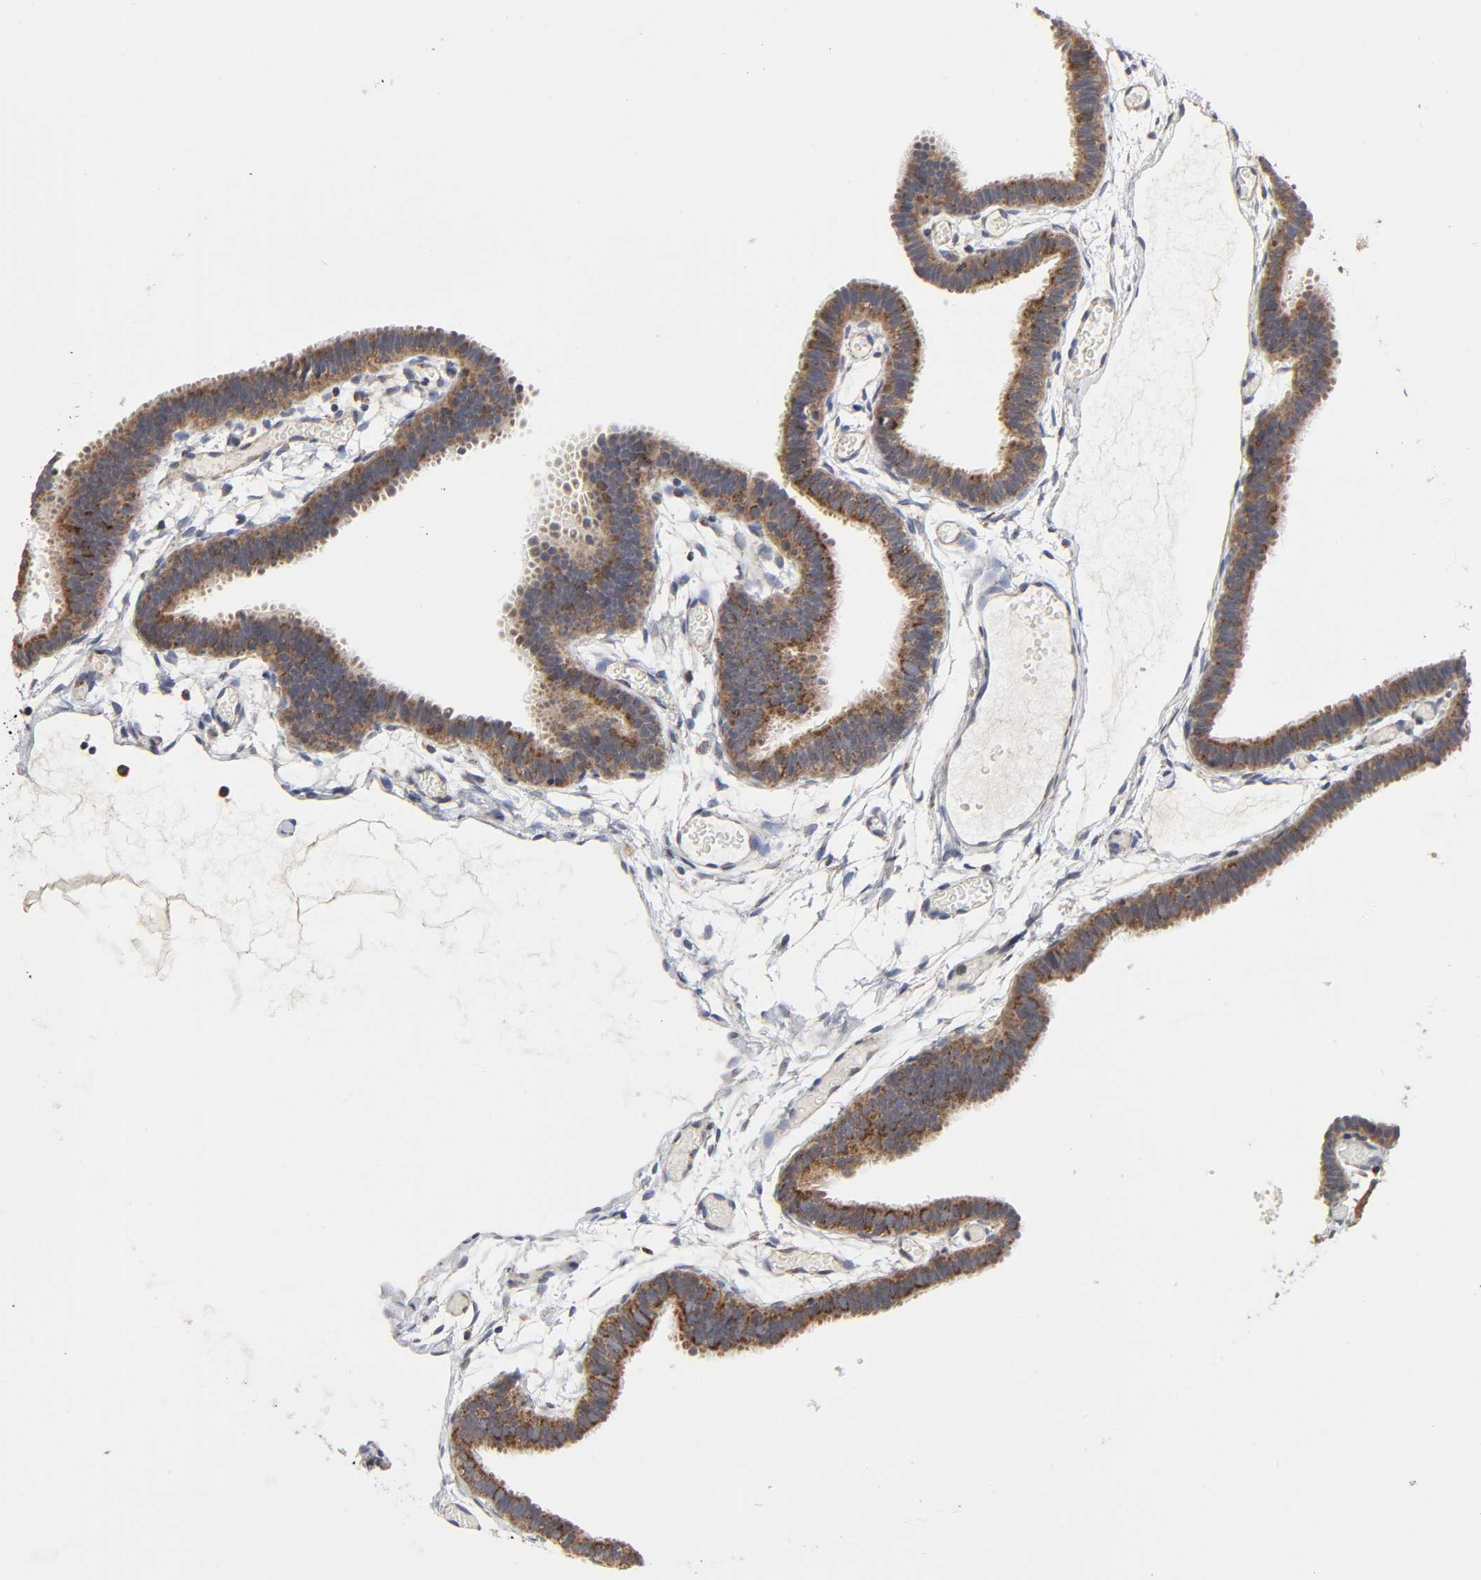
{"staining": {"intensity": "strong", "quantity": ">75%", "location": "cytoplasmic/membranous"}, "tissue": "fallopian tube", "cell_type": "Glandular cells", "image_type": "normal", "snomed": [{"axis": "morphology", "description": "Normal tissue, NOS"}, {"axis": "topography", "description": "Fallopian tube"}], "caption": "The immunohistochemical stain highlights strong cytoplasmic/membranous expression in glandular cells of benign fallopian tube.", "gene": "COX6B1", "patient": {"sex": "female", "age": 29}}